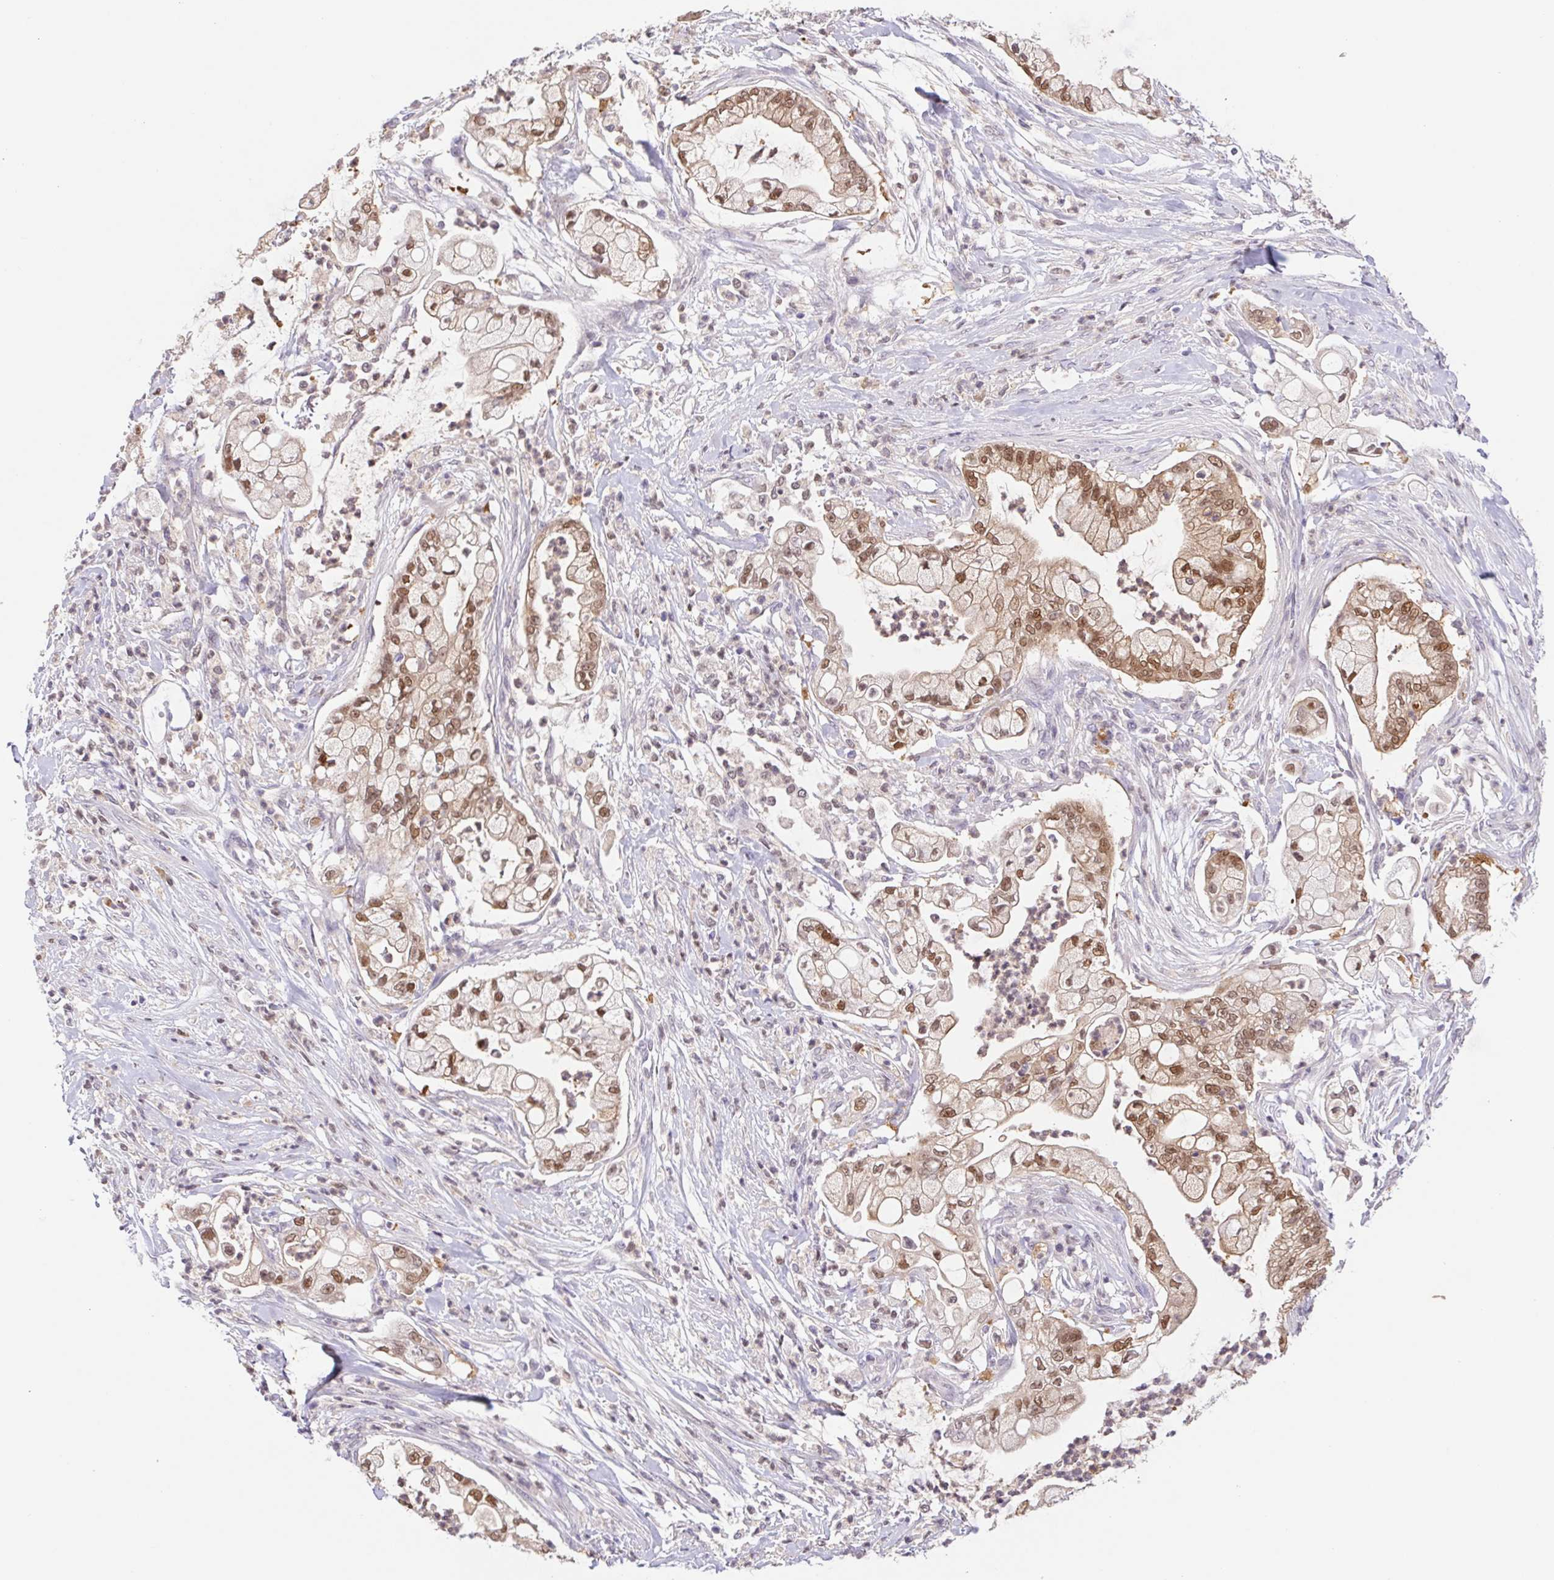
{"staining": {"intensity": "moderate", "quantity": ">75%", "location": "nuclear"}, "tissue": "pancreatic cancer", "cell_type": "Tumor cells", "image_type": "cancer", "snomed": [{"axis": "morphology", "description": "Adenocarcinoma, NOS"}, {"axis": "topography", "description": "Pancreas"}], "caption": "Tumor cells exhibit medium levels of moderate nuclear positivity in about >75% of cells in adenocarcinoma (pancreatic). (Brightfield microscopy of DAB IHC at high magnification).", "gene": "L3MBTL4", "patient": {"sex": "female", "age": 69}}